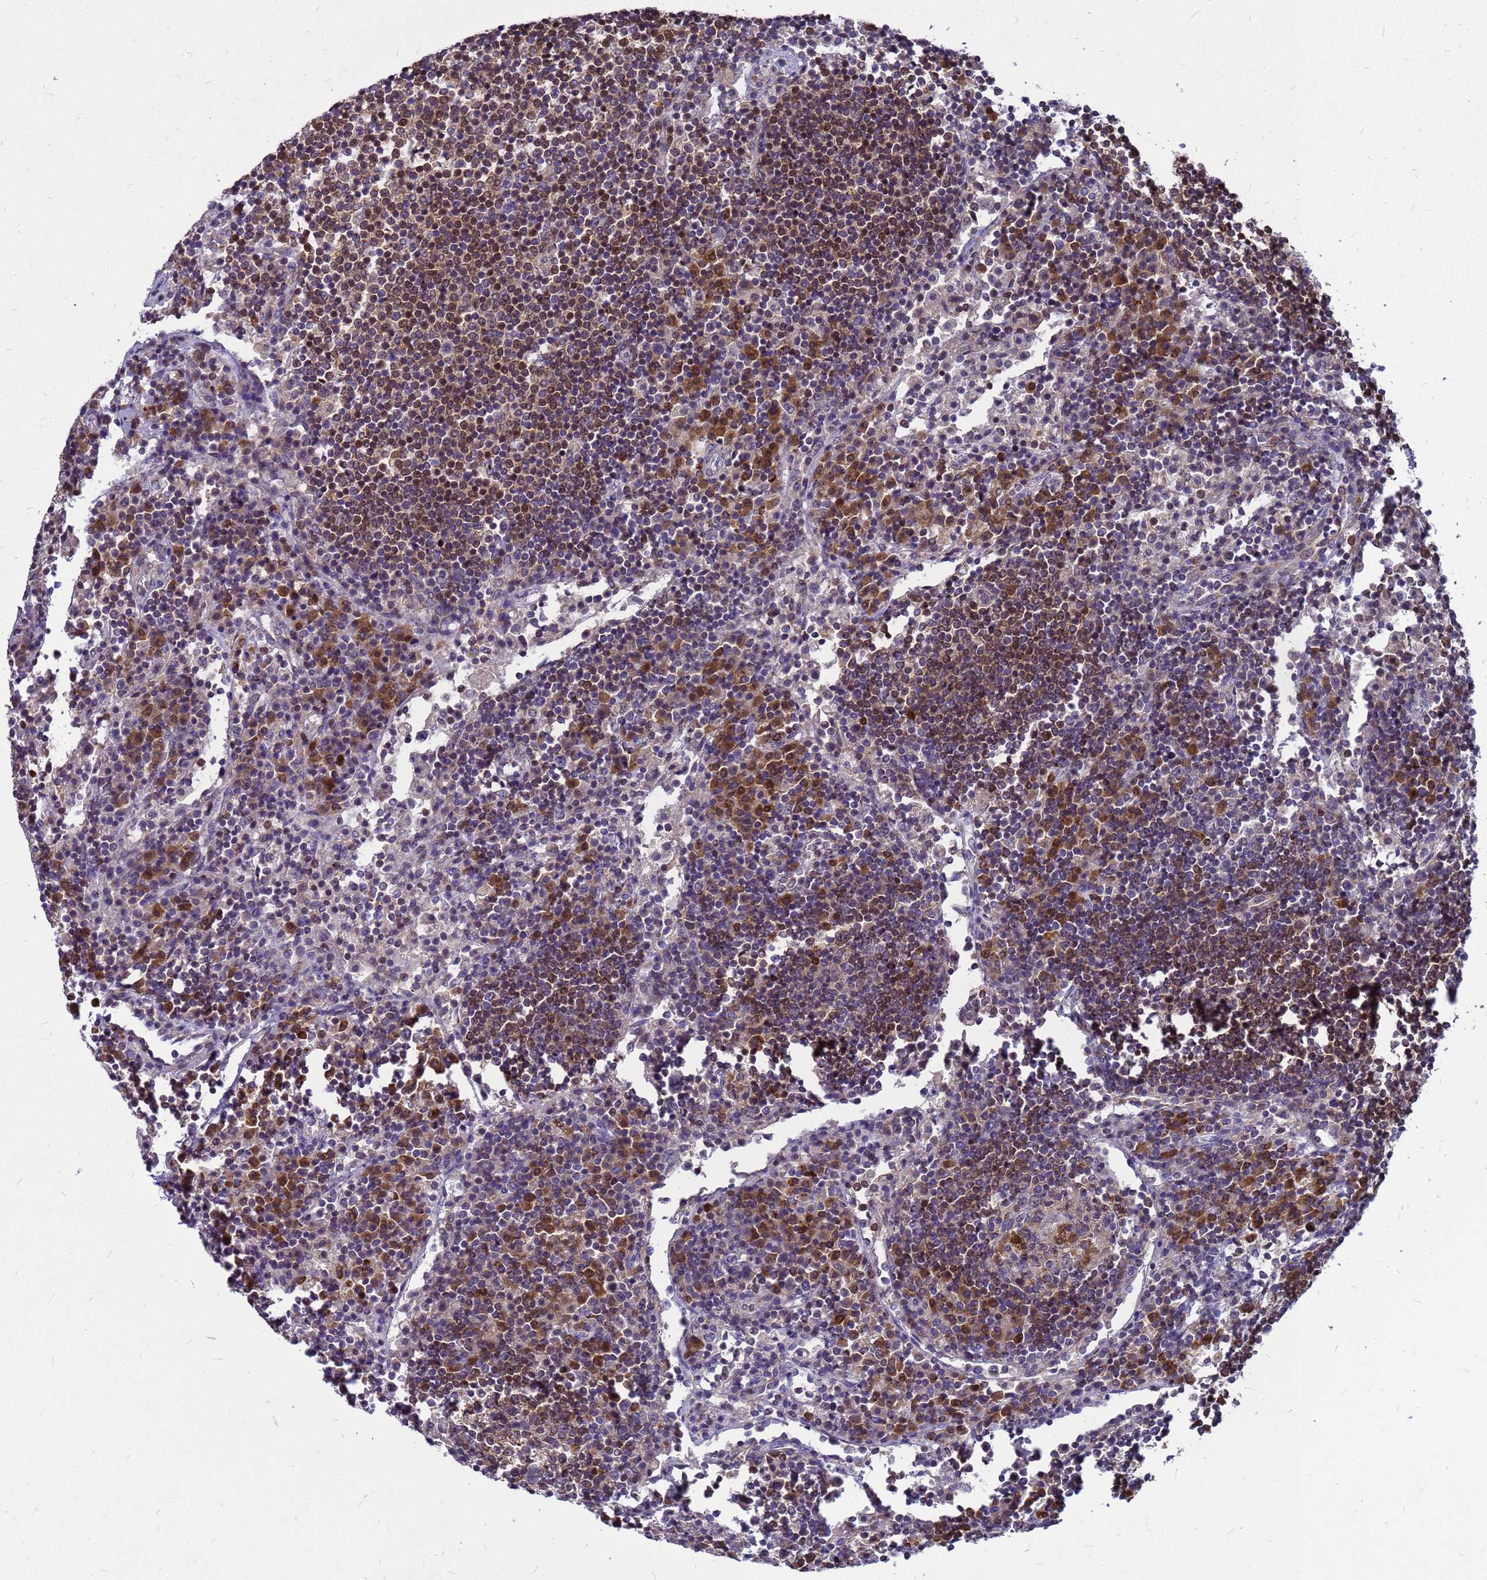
{"staining": {"intensity": "moderate", "quantity": "25%-75%", "location": "cytoplasmic/membranous"}, "tissue": "lymph node", "cell_type": "Germinal center cells", "image_type": "normal", "snomed": [{"axis": "morphology", "description": "Normal tissue, NOS"}, {"axis": "topography", "description": "Lymph node"}], "caption": "High-magnification brightfield microscopy of benign lymph node stained with DAB (3,3'-diaminobenzidine) (brown) and counterstained with hematoxylin (blue). germinal center cells exhibit moderate cytoplasmic/membranous positivity is seen in approximately25%-75% of cells.", "gene": "CMC4", "patient": {"sex": "female", "age": 53}}